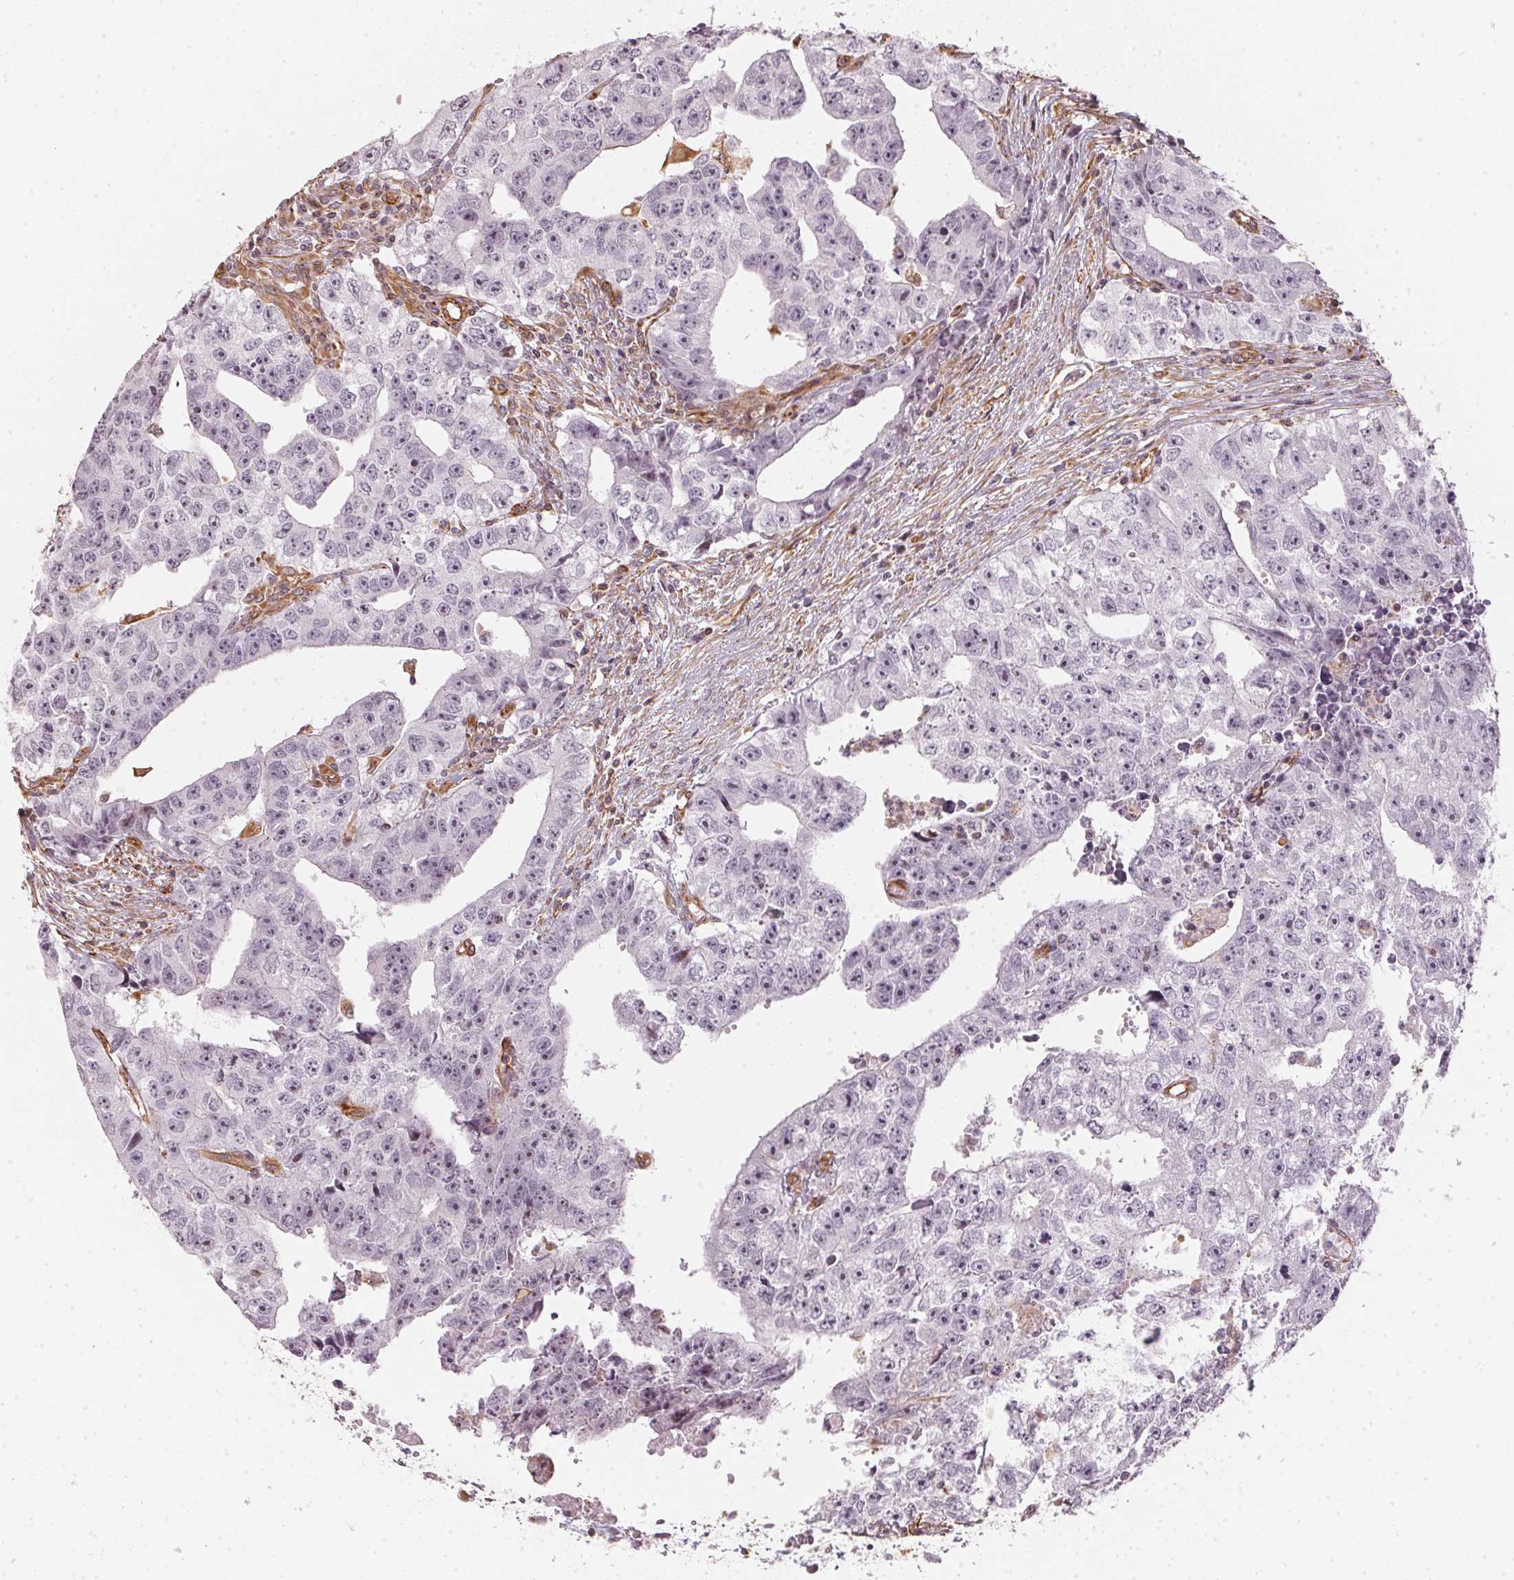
{"staining": {"intensity": "negative", "quantity": "none", "location": "none"}, "tissue": "testis cancer", "cell_type": "Tumor cells", "image_type": "cancer", "snomed": [{"axis": "morphology", "description": "Carcinoma, Embryonal, NOS"}, {"axis": "morphology", "description": "Teratoma, malignant, NOS"}, {"axis": "topography", "description": "Testis"}], "caption": "This is a micrograph of IHC staining of testis malignant teratoma, which shows no positivity in tumor cells.", "gene": "FOXR2", "patient": {"sex": "male", "age": 24}}